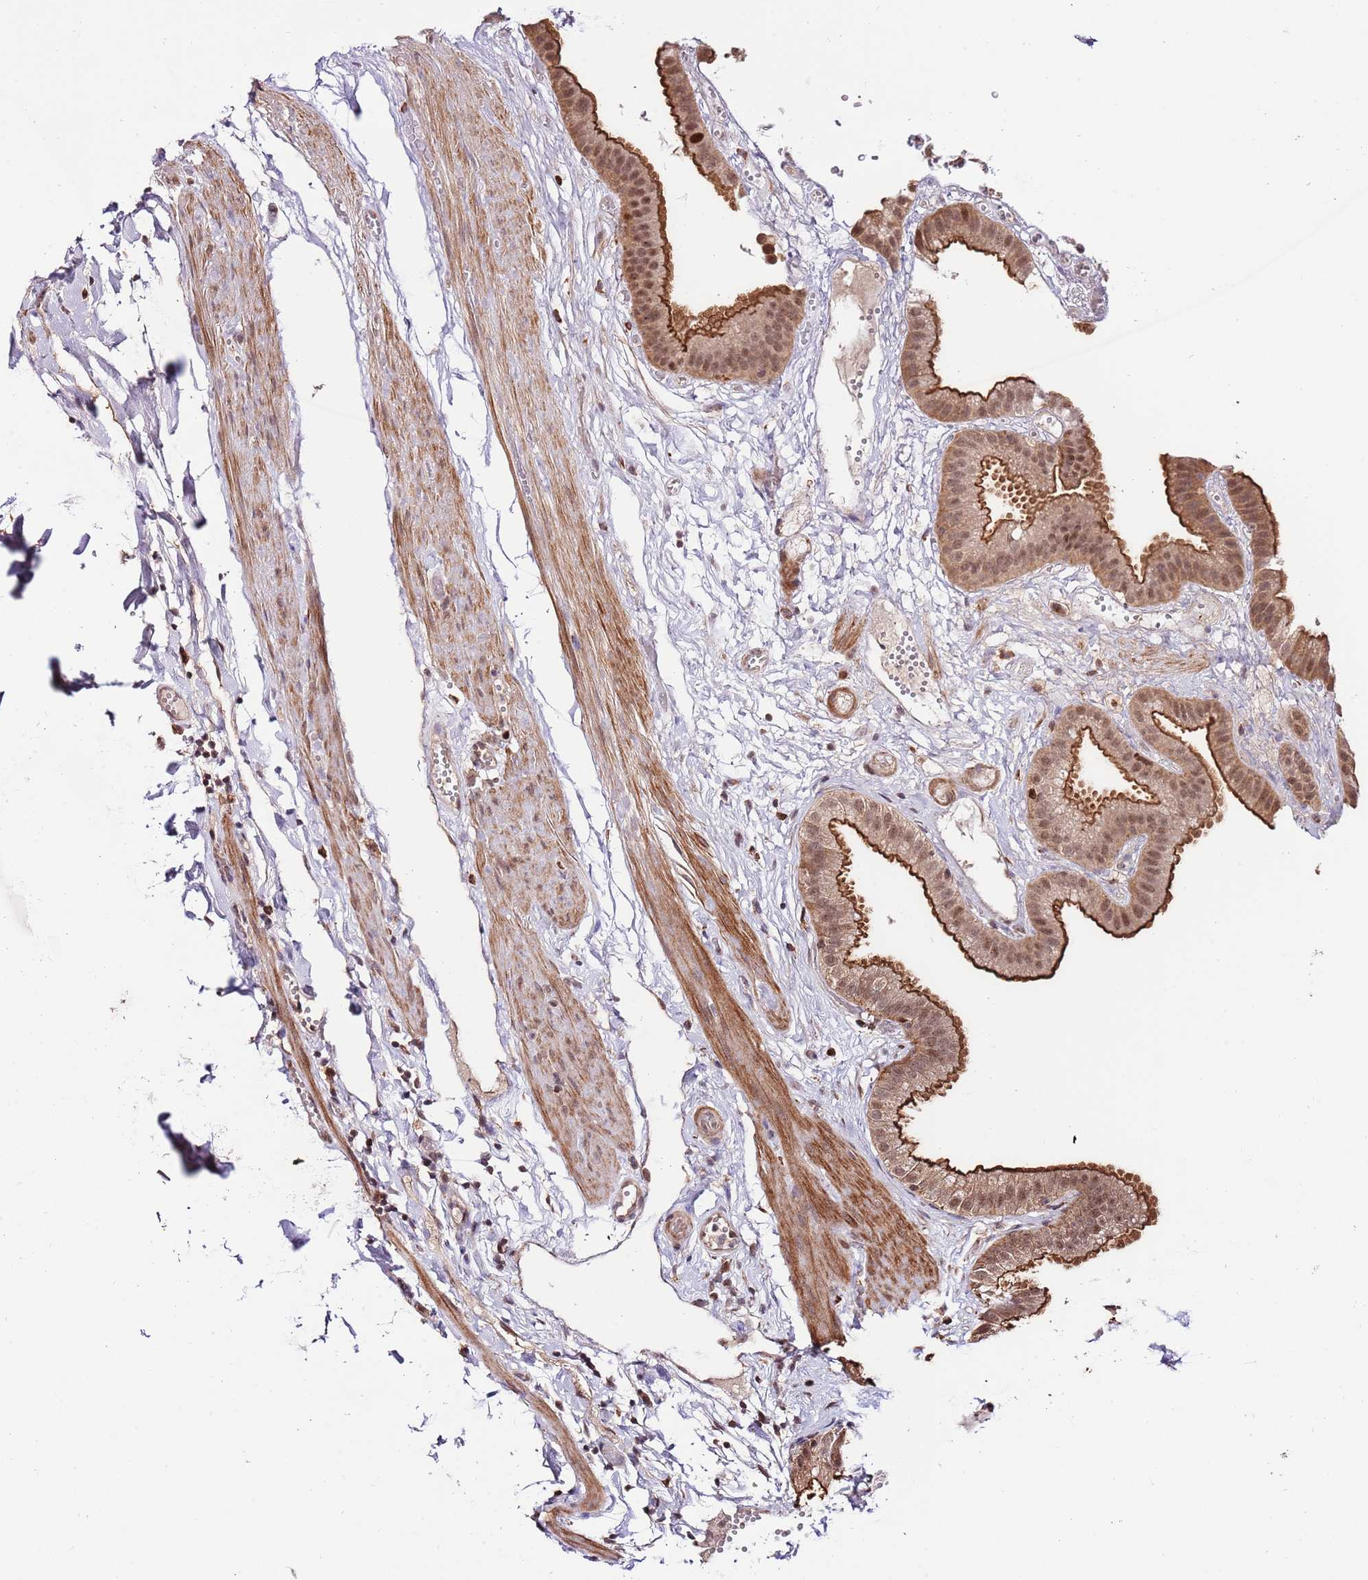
{"staining": {"intensity": "strong", "quantity": ">75%", "location": "cytoplasmic/membranous,nuclear"}, "tissue": "gallbladder", "cell_type": "Glandular cells", "image_type": "normal", "snomed": [{"axis": "morphology", "description": "Normal tissue, NOS"}, {"axis": "topography", "description": "Gallbladder"}], "caption": "This photomicrograph reveals IHC staining of normal human gallbladder, with high strong cytoplasmic/membranous,nuclear positivity in about >75% of glandular cells.", "gene": "RIF1", "patient": {"sex": "female", "age": 61}}